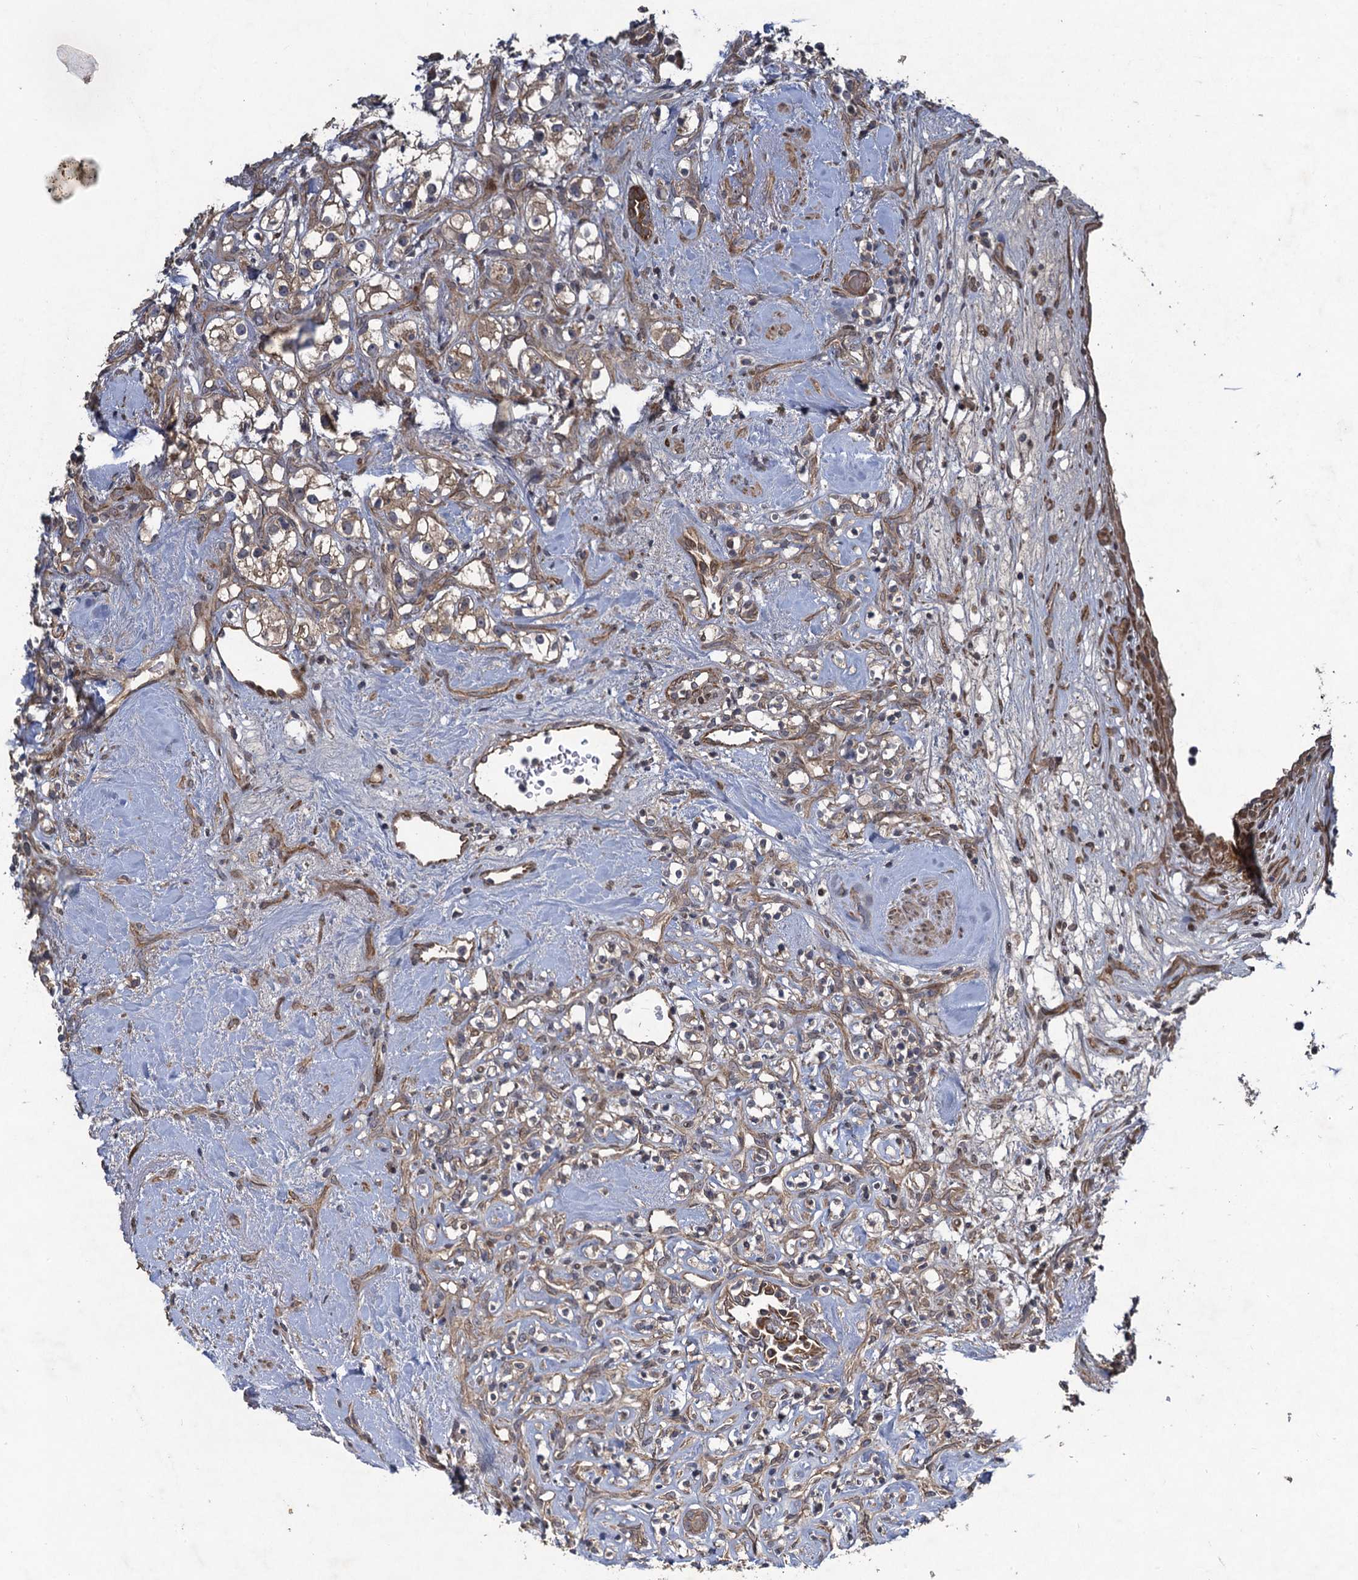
{"staining": {"intensity": "negative", "quantity": "none", "location": "none"}, "tissue": "renal cancer", "cell_type": "Tumor cells", "image_type": "cancer", "snomed": [{"axis": "morphology", "description": "Adenocarcinoma, NOS"}, {"axis": "topography", "description": "Kidney"}], "caption": "IHC of human renal cancer (adenocarcinoma) displays no expression in tumor cells. (DAB (3,3'-diaminobenzidine) IHC, high magnification).", "gene": "NUDT22", "patient": {"sex": "male", "age": 77}}